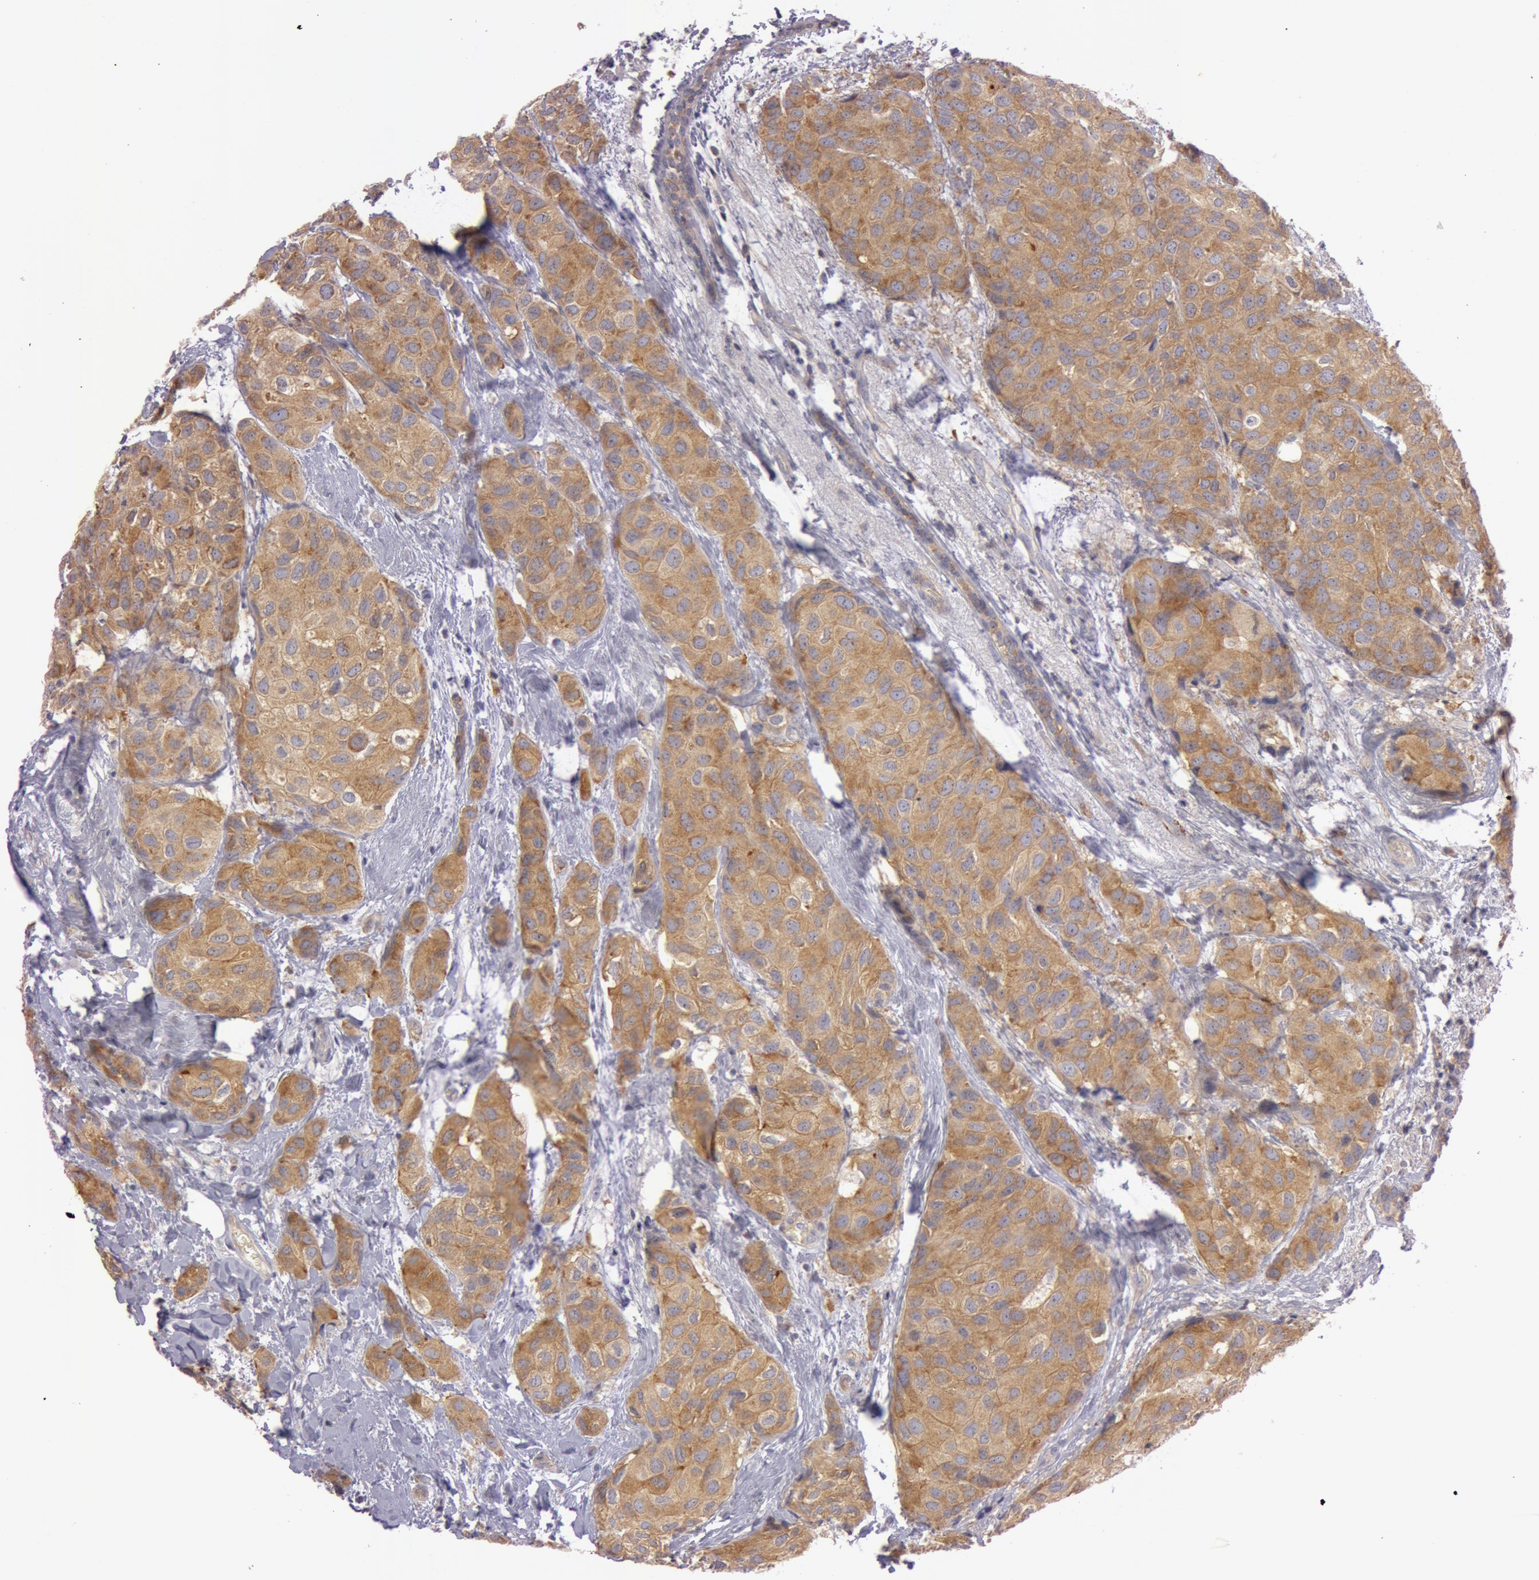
{"staining": {"intensity": "strong", "quantity": ">75%", "location": "cytoplasmic/membranous"}, "tissue": "breast cancer", "cell_type": "Tumor cells", "image_type": "cancer", "snomed": [{"axis": "morphology", "description": "Duct carcinoma"}, {"axis": "topography", "description": "Breast"}], "caption": "Brown immunohistochemical staining in breast cancer shows strong cytoplasmic/membranous positivity in about >75% of tumor cells. (DAB IHC with brightfield microscopy, high magnification).", "gene": "RALGAPA1", "patient": {"sex": "female", "age": 68}}